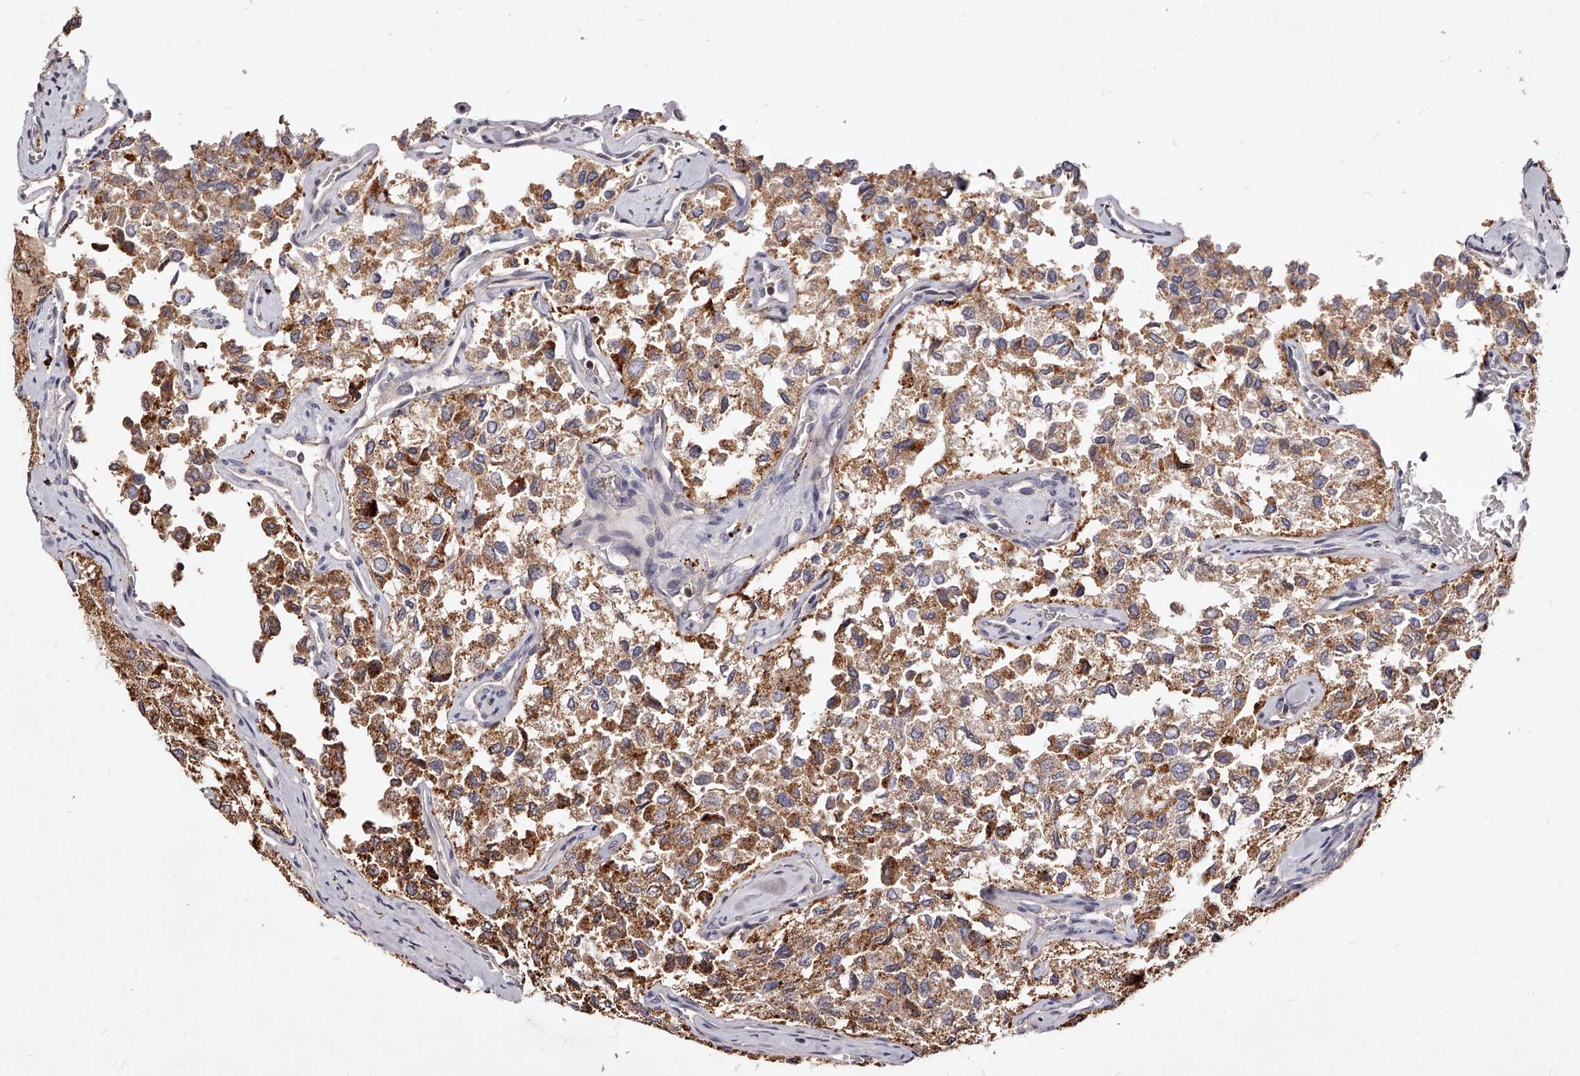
{"staining": {"intensity": "moderate", "quantity": ">75%", "location": "cytoplasmic/membranous"}, "tissue": "thyroid cancer", "cell_type": "Tumor cells", "image_type": "cancer", "snomed": [{"axis": "morphology", "description": "Follicular adenoma carcinoma, NOS"}, {"axis": "topography", "description": "Thyroid gland"}], "caption": "This is an image of immunohistochemistry (IHC) staining of thyroid cancer, which shows moderate positivity in the cytoplasmic/membranous of tumor cells.", "gene": "PHACTR1", "patient": {"sex": "male", "age": 75}}